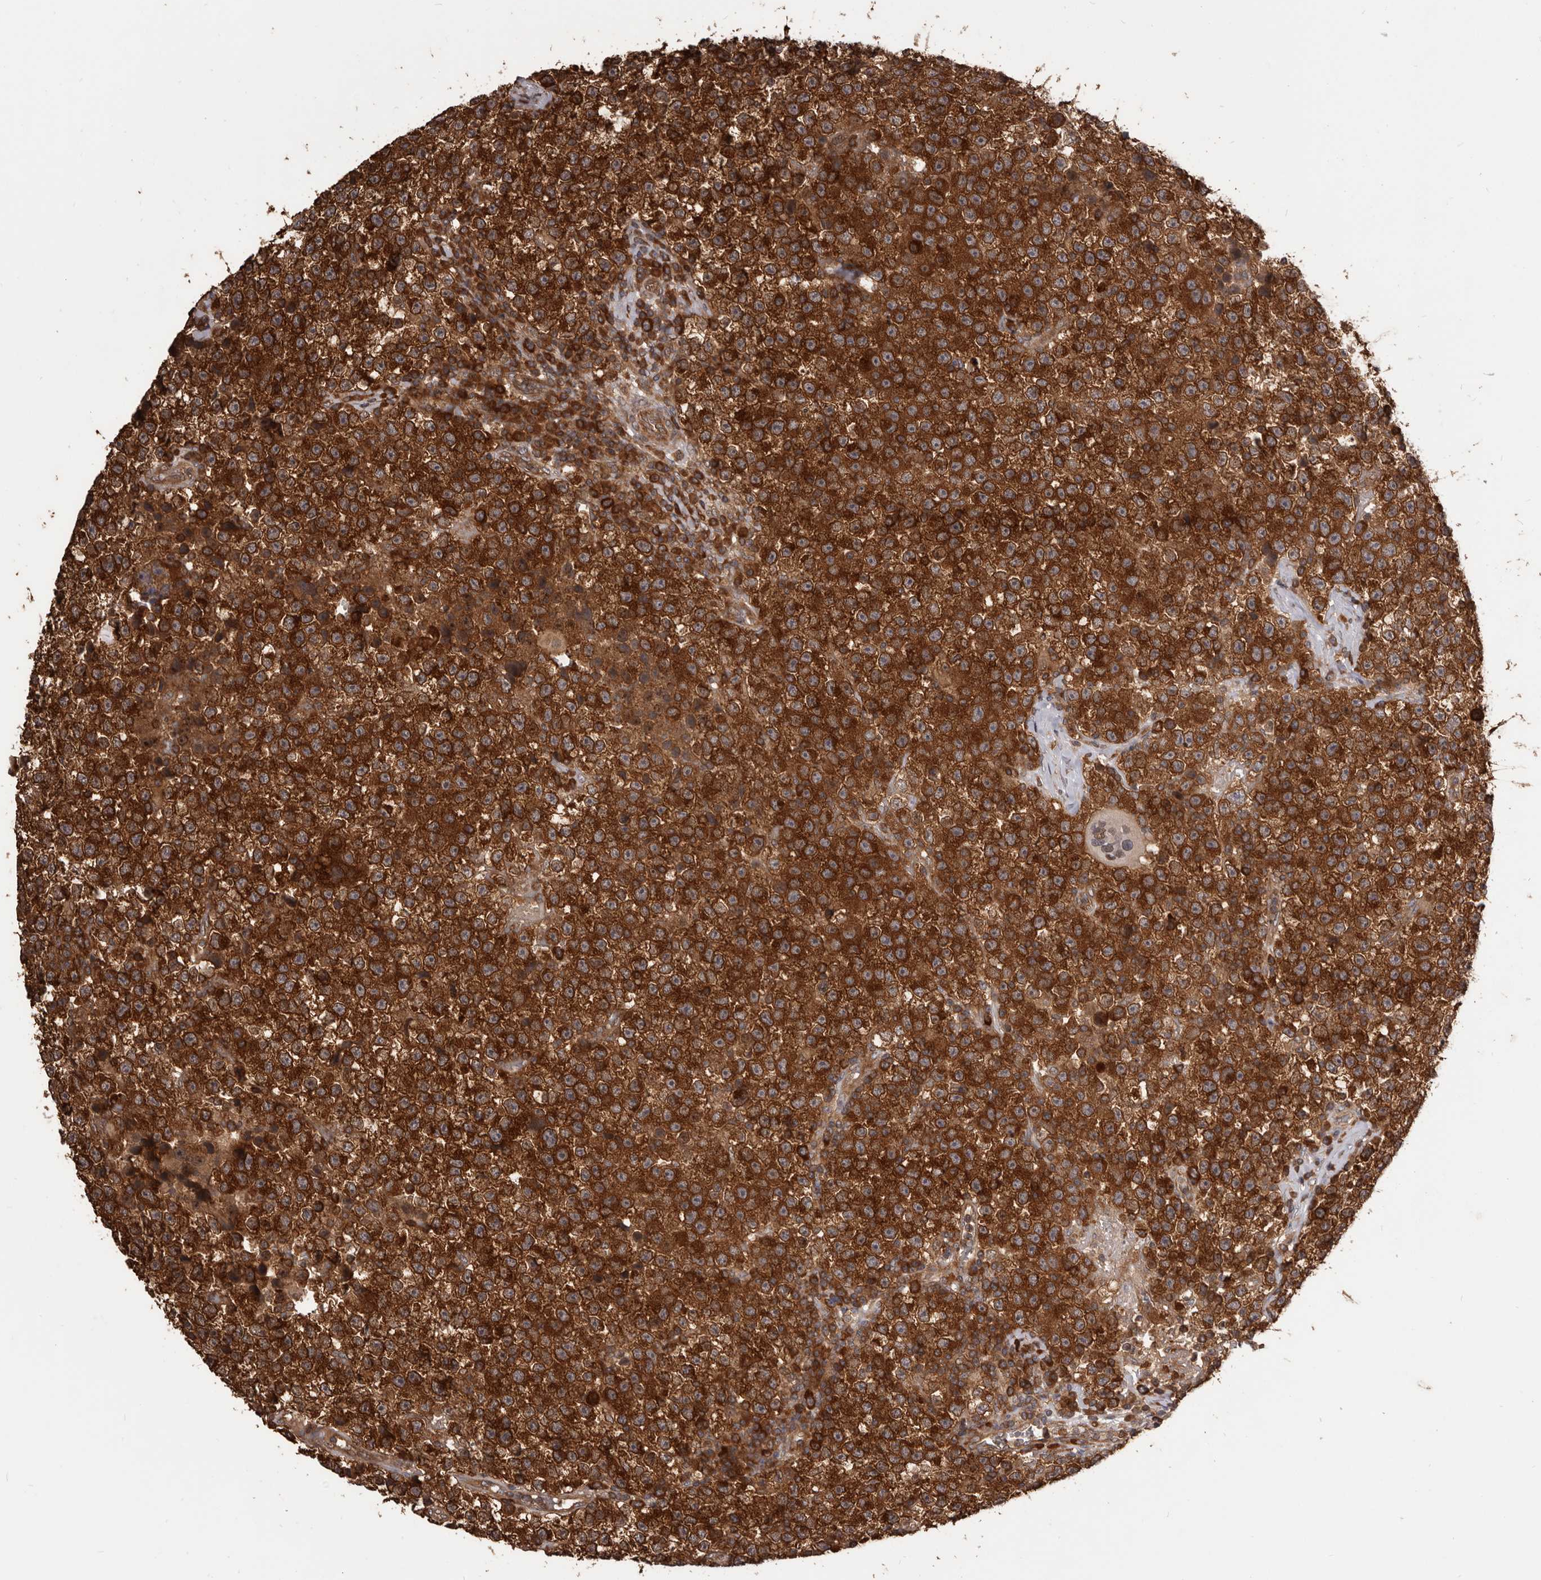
{"staining": {"intensity": "strong", "quantity": ">75%", "location": "cytoplasmic/membranous"}, "tissue": "testis cancer", "cell_type": "Tumor cells", "image_type": "cancer", "snomed": [{"axis": "morphology", "description": "Seminoma, NOS"}, {"axis": "topography", "description": "Testis"}], "caption": "High-magnification brightfield microscopy of testis seminoma stained with DAB (3,3'-diaminobenzidine) (brown) and counterstained with hematoxylin (blue). tumor cells exhibit strong cytoplasmic/membranous staining is seen in approximately>75% of cells. (Brightfield microscopy of DAB IHC at high magnification).", "gene": "HBS1L", "patient": {"sex": "male", "age": 22}}